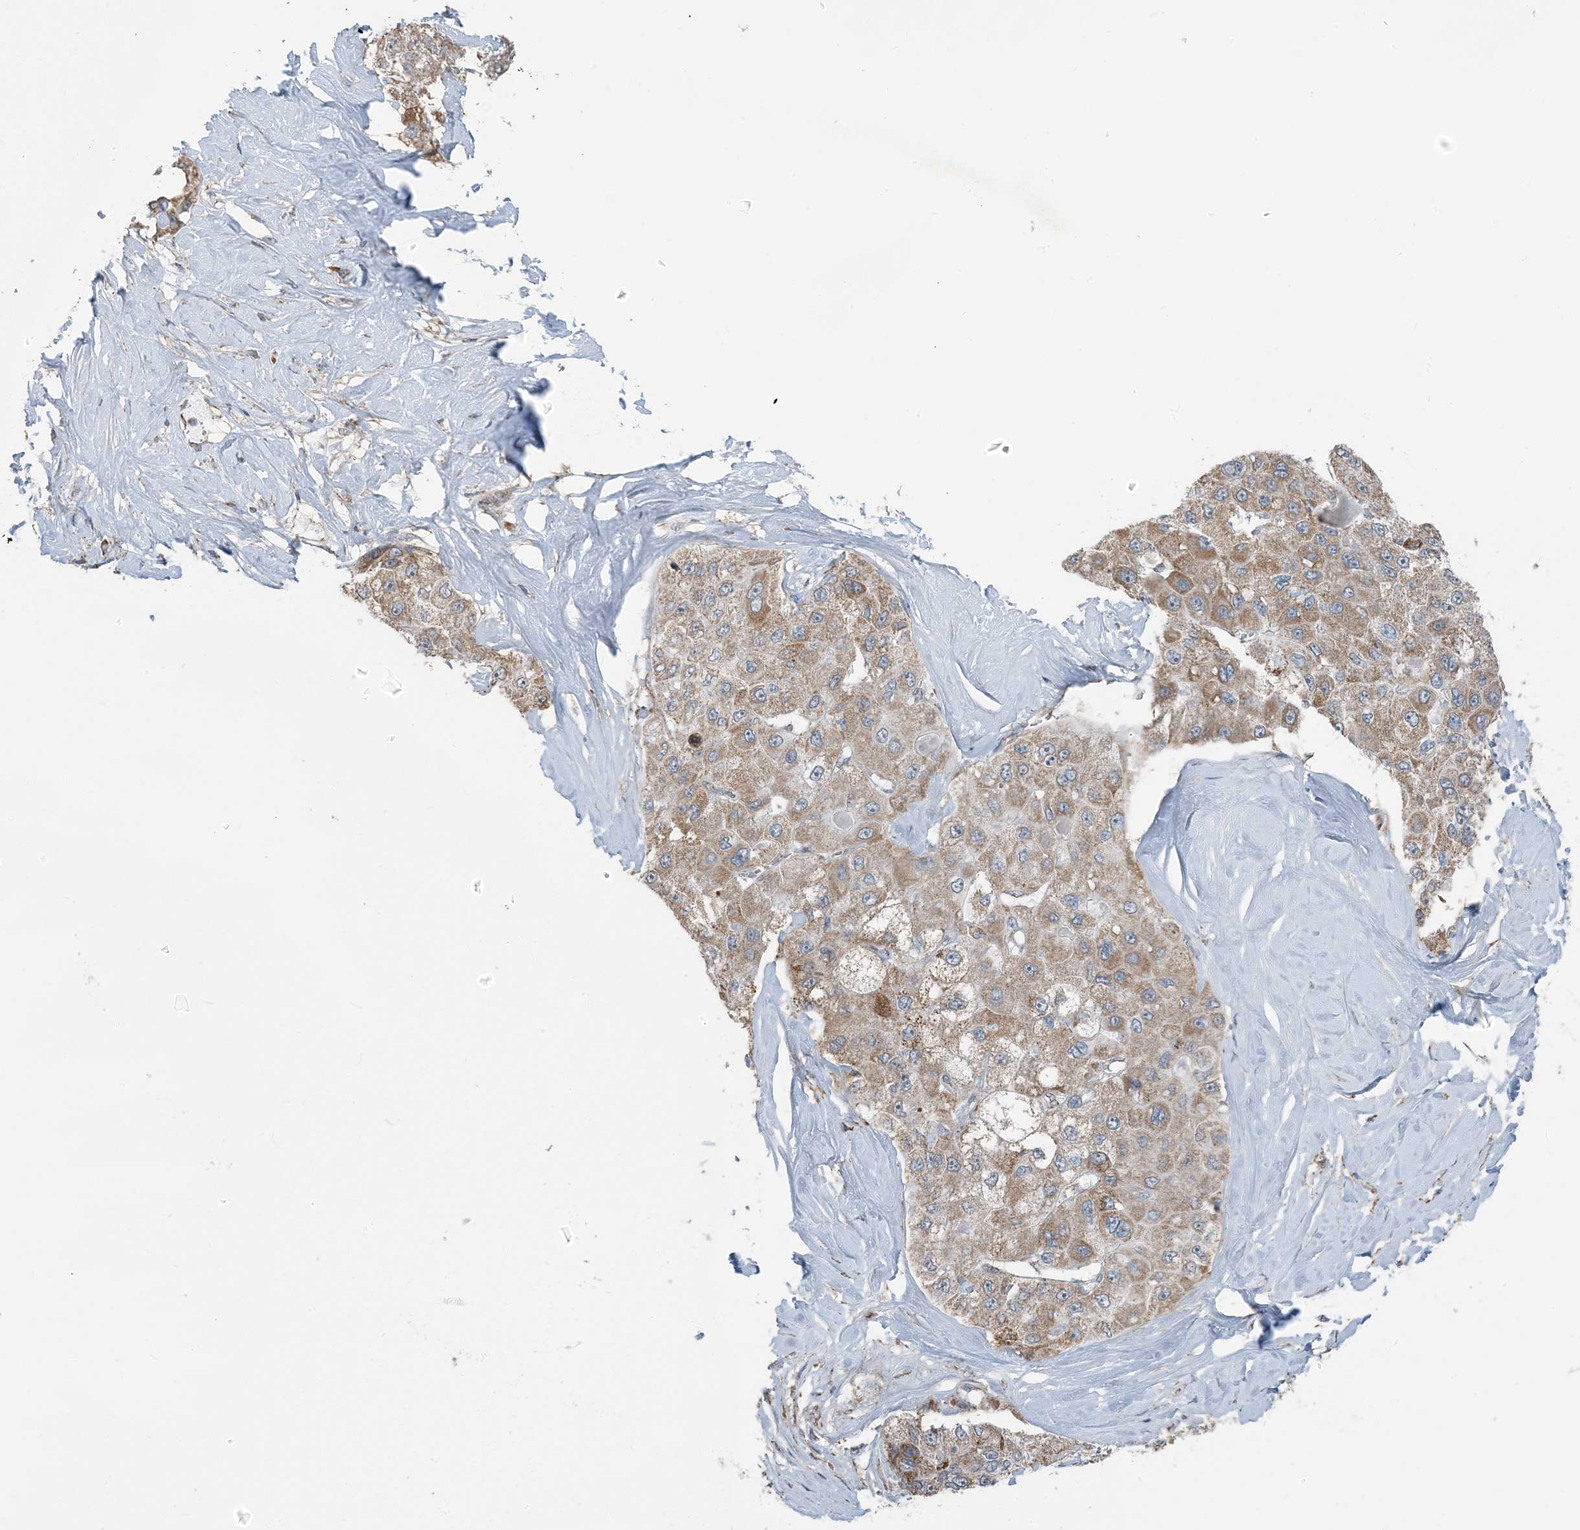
{"staining": {"intensity": "moderate", "quantity": ">75%", "location": "cytoplasmic/membranous"}, "tissue": "liver cancer", "cell_type": "Tumor cells", "image_type": "cancer", "snomed": [{"axis": "morphology", "description": "Carcinoma, Hepatocellular, NOS"}, {"axis": "topography", "description": "Liver"}], "caption": "Liver cancer stained for a protein (brown) displays moderate cytoplasmic/membranous positive positivity in about >75% of tumor cells.", "gene": "PILRB", "patient": {"sex": "male", "age": 80}}